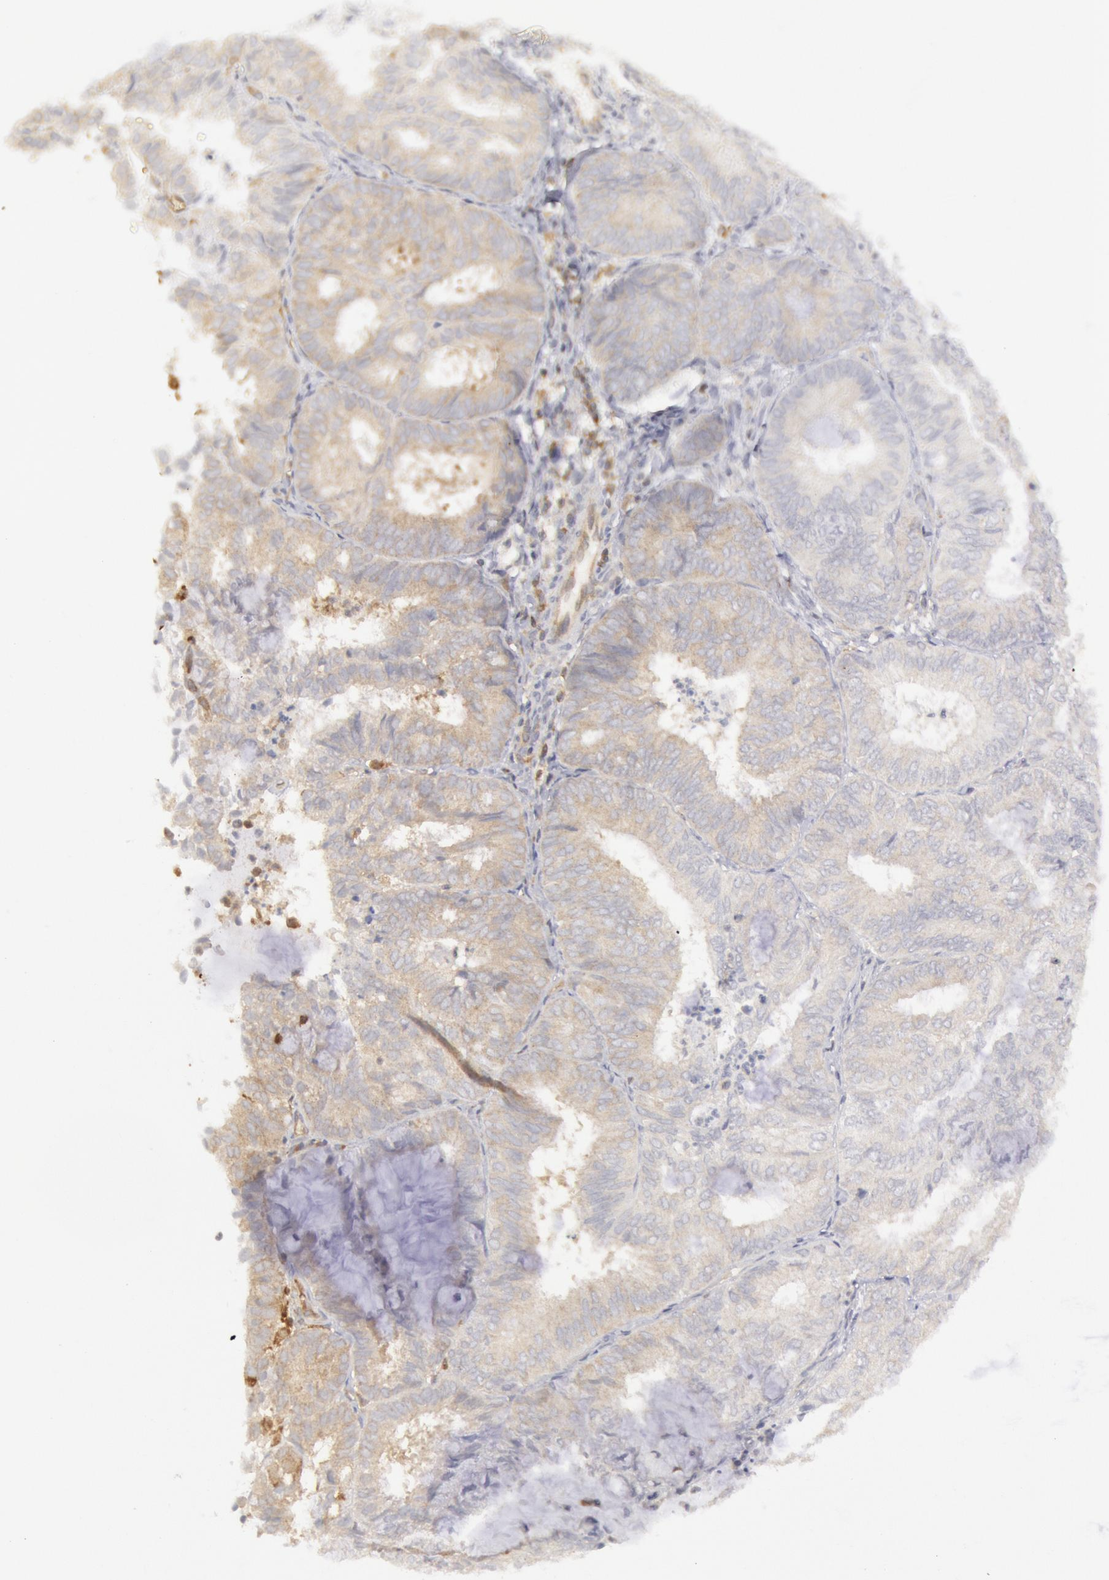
{"staining": {"intensity": "weak", "quantity": ">75%", "location": "cytoplasmic/membranous"}, "tissue": "endometrial cancer", "cell_type": "Tumor cells", "image_type": "cancer", "snomed": [{"axis": "morphology", "description": "Adenocarcinoma, NOS"}, {"axis": "topography", "description": "Endometrium"}], "caption": "Protein staining of endometrial cancer (adenocarcinoma) tissue exhibits weak cytoplasmic/membranous expression in approximately >75% of tumor cells. (DAB IHC, brown staining for protein, blue staining for nuclei).", "gene": "IKBKB", "patient": {"sex": "female", "age": 59}}